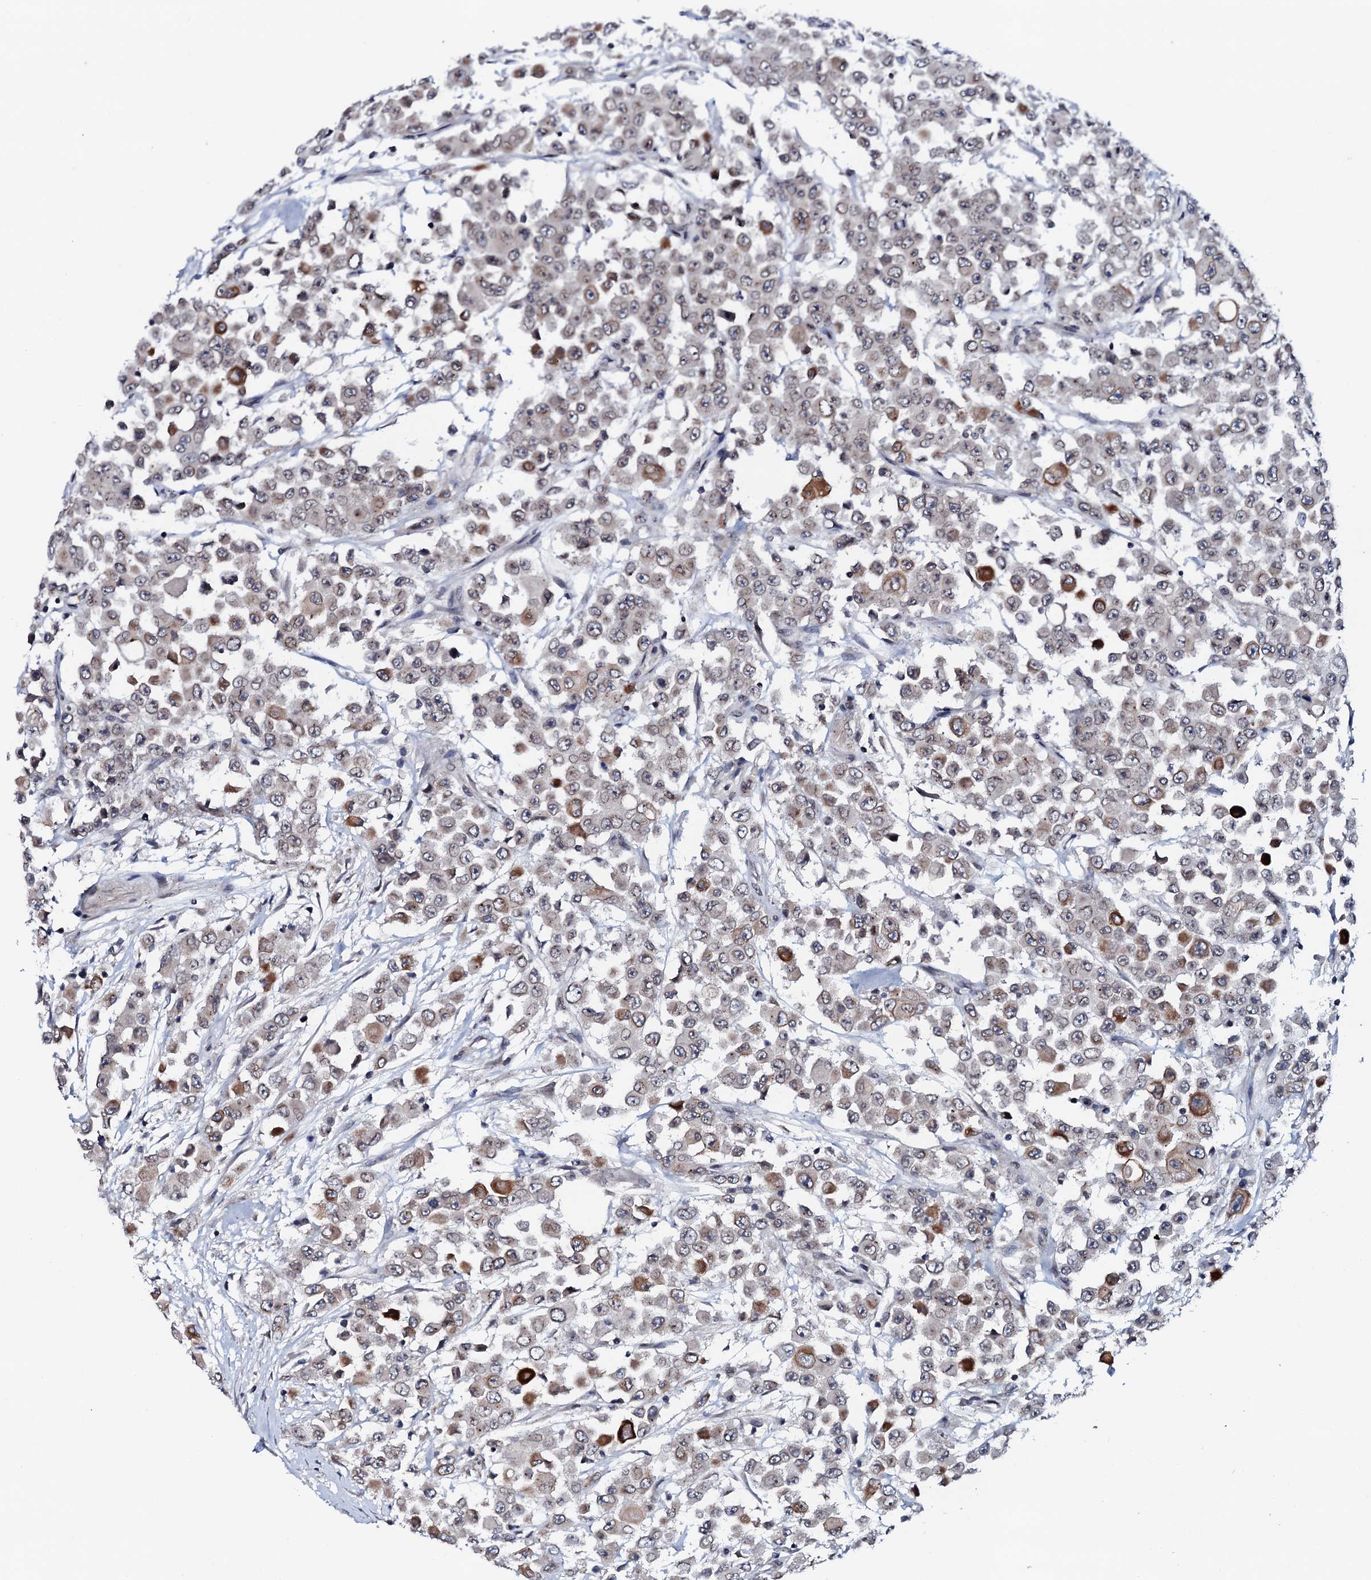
{"staining": {"intensity": "moderate", "quantity": "<25%", "location": "cytoplasmic/membranous"}, "tissue": "colorectal cancer", "cell_type": "Tumor cells", "image_type": "cancer", "snomed": [{"axis": "morphology", "description": "Adenocarcinoma, NOS"}, {"axis": "topography", "description": "Colon"}], "caption": "Colorectal cancer stained with a protein marker reveals moderate staining in tumor cells.", "gene": "SNTA1", "patient": {"sex": "male", "age": 51}}